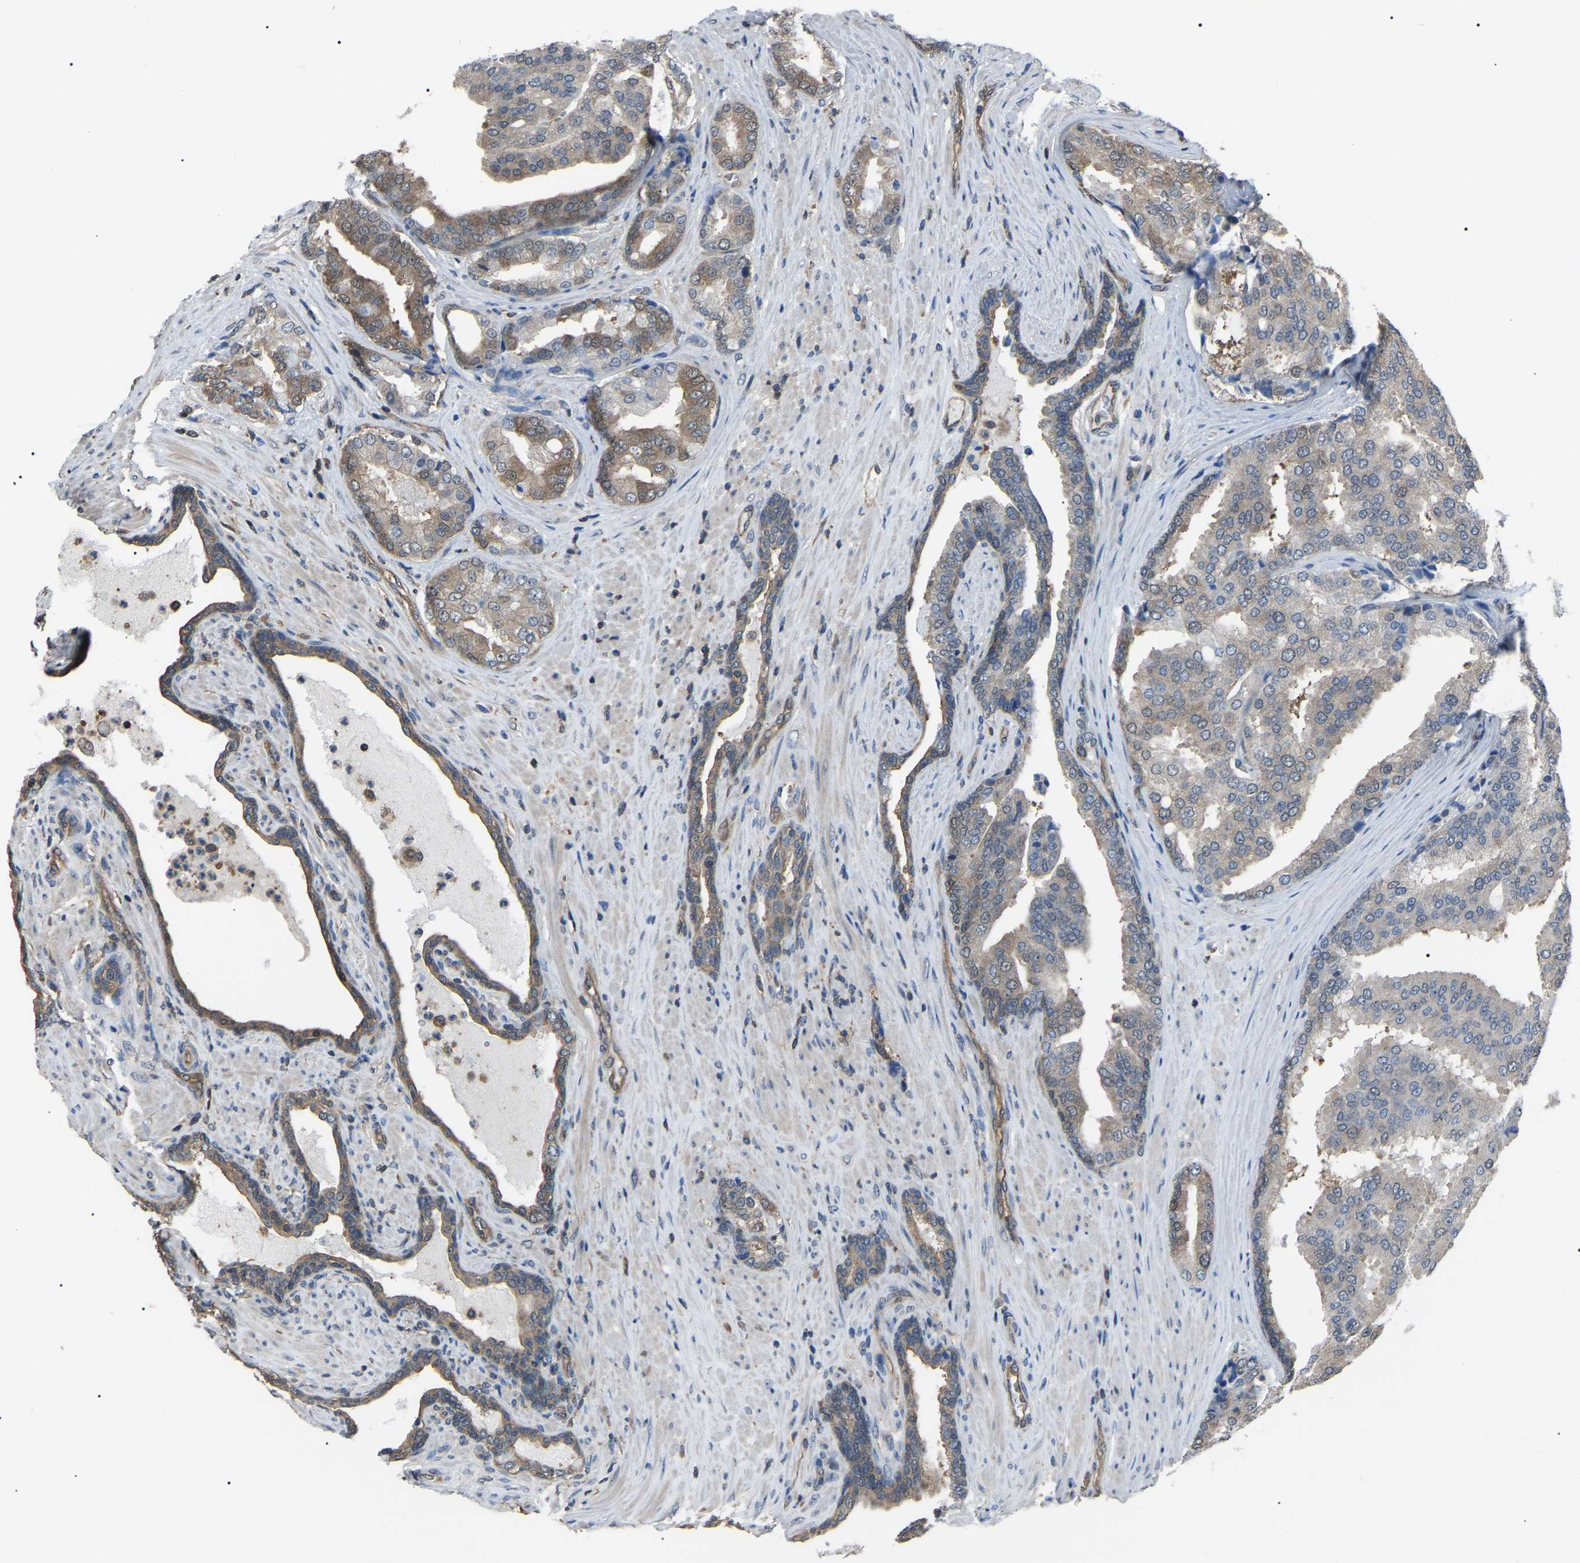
{"staining": {"intensity": "weak", "quantity": ">75%", "location": "cytoplasmic/membranous"}, "tissue": "prostate cancer", "cell_type": "Tumor cells", "image_type": "cancer", "snomed": [{"axis": "morphology", "description": "Adenocarcinoma, High grade"}, {"axis": "topography", "description": "Prostate"}], "caption": "Protein expression analysis of human prostate cancer (high-grade adenocarcinoma) reveals weak cytoplasmic/membranous positivity in about >75% of tumor cells. (brown staining indicates protein expression, while blue staining denotes nuclei).", "gene": "PDCD5", "patient": {"sex": "male", "age": 50}}